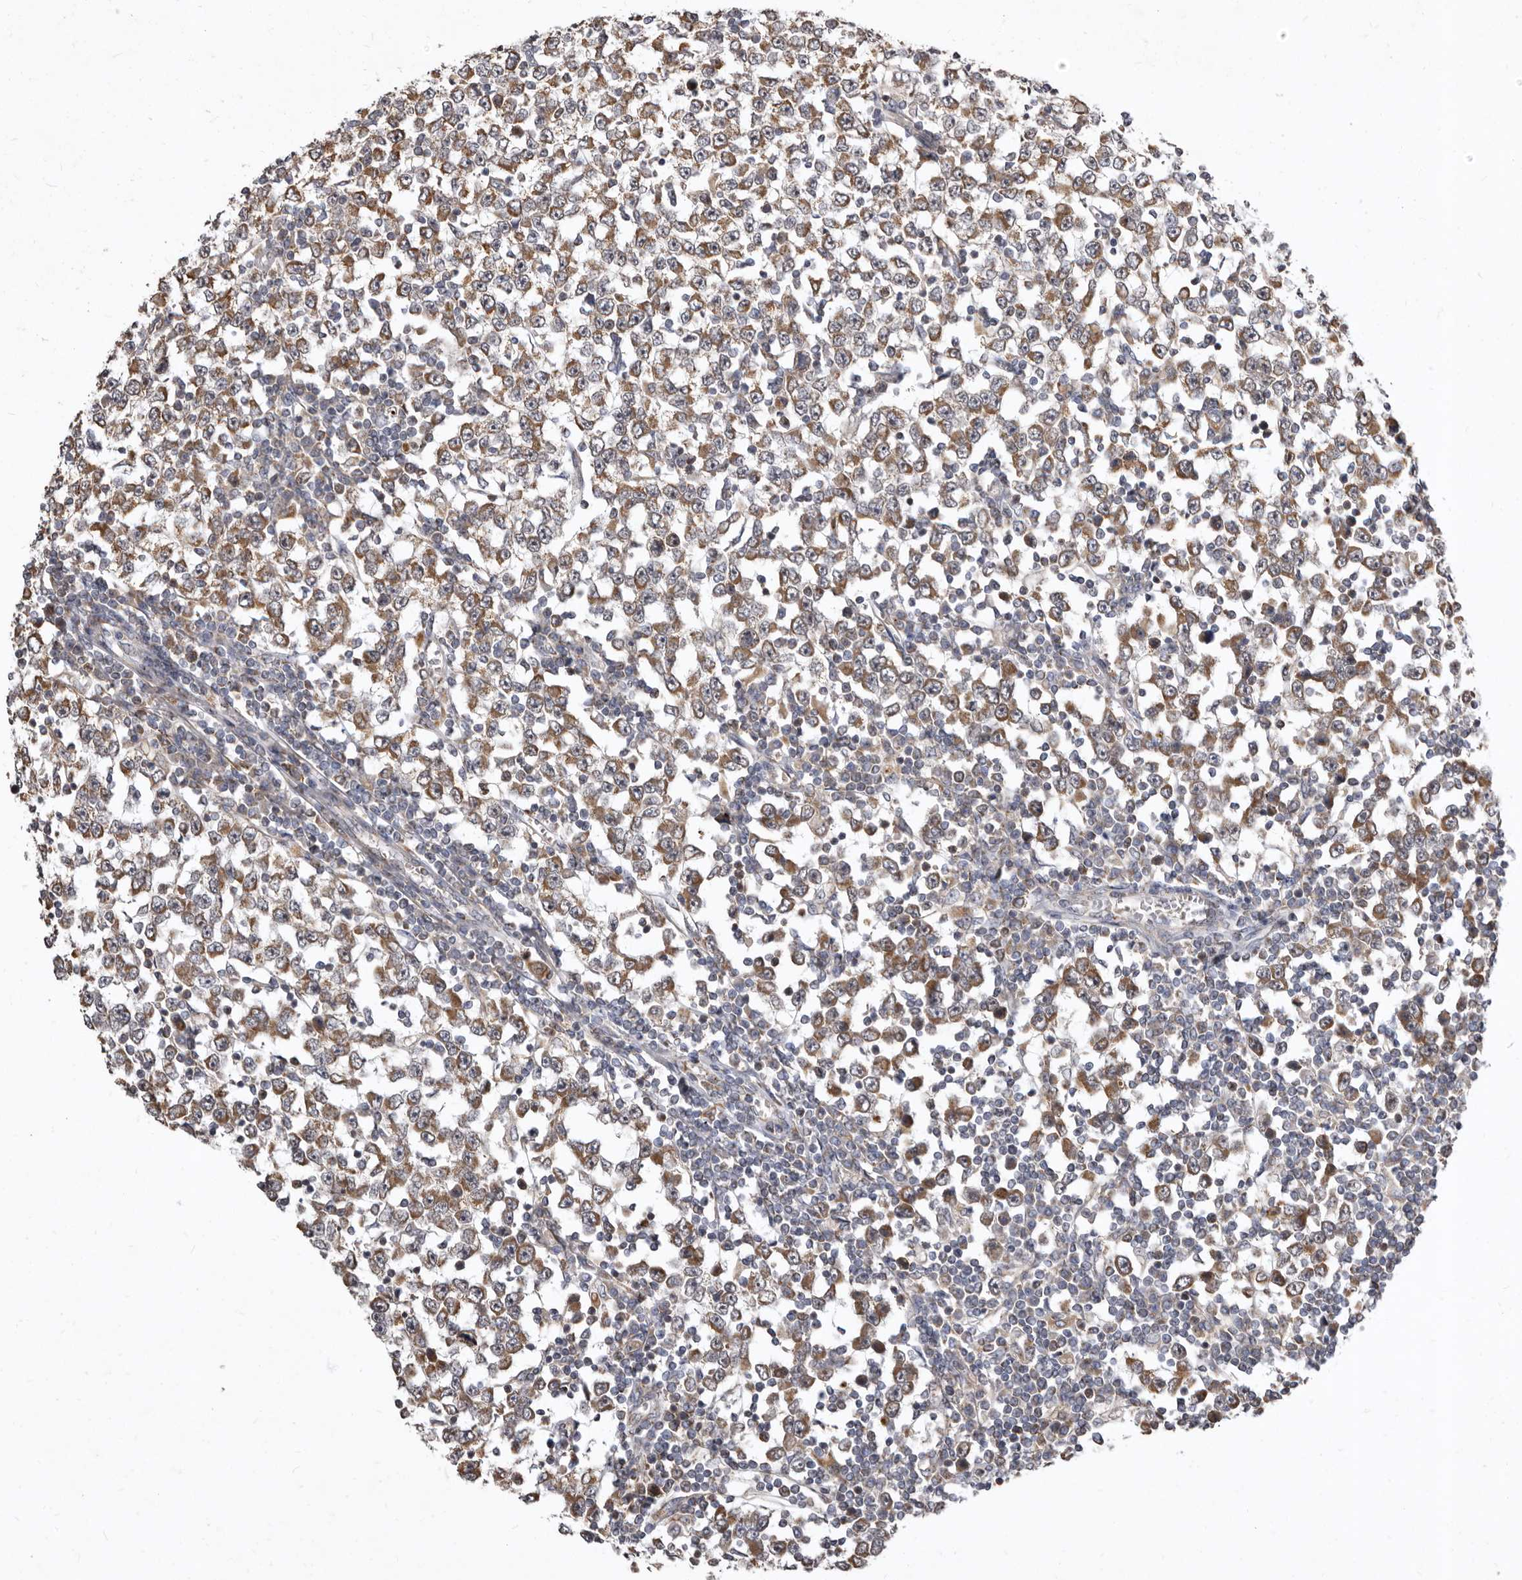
{"staining": {"intensity": "weak", "quantity": ">75%", "location": "cytoplasmic/membranous"}, "tissue": "testis cancer", "cell_type": "Tumor cells", "image_type": "cancer", "snomed": [{"axis": "morphology", "description": "Seminoma, NOS"}, {"axis": "topography", "description": "Testis"}], "caption": "Weak cytoplasmic/membranous expression is present in approximately >75% of tumor cells in seminoma (testis).", "gene": "SMC4", "patient": {"sex": "male", "age": 65}}